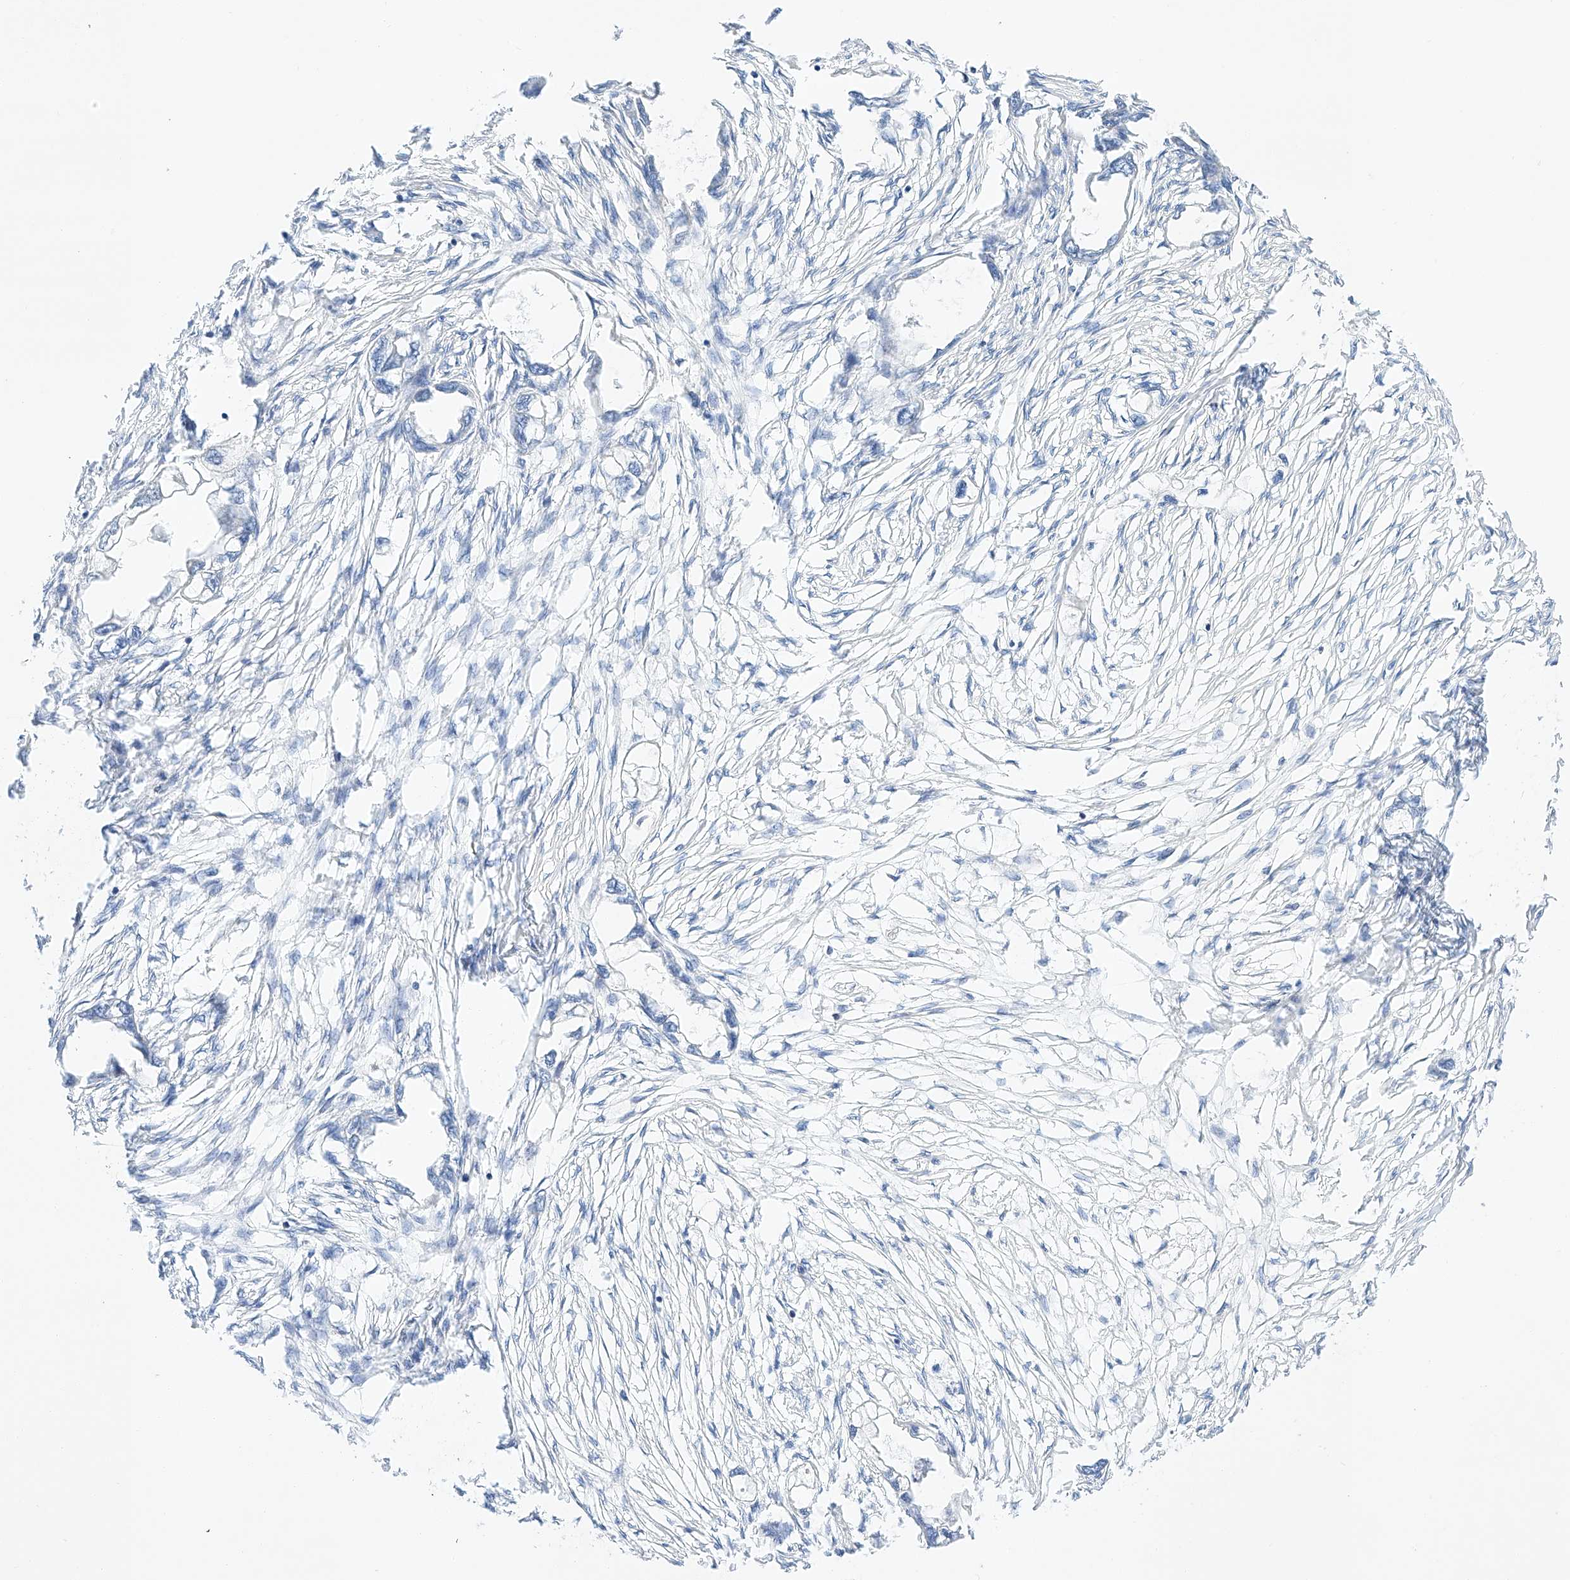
{"staining": {"intensity": "negative", "quantity": "none", "location": "none"}, "tissue": "endometrial cancer", "cell_type": "Tumor cells", "image_type": "cancer", "snomed": [{"axis": "morphology", "description": "Adenocarcinoma, NOS"}, {"axis": "morphology", "description": "Adenocarcinoma, metastatic, NOS"}, {"axis": "topography", "description": "Adipose tissue"}, {"axis": "topography", "description": "Endometrium"}], "caption": "A photomicrograph of endometrial adenocarcinoma stained for a protein demonstrates no brown staining in tumor cells.", "gene": "C6orf118", "patient": {"sex": "female", "age": 67}}